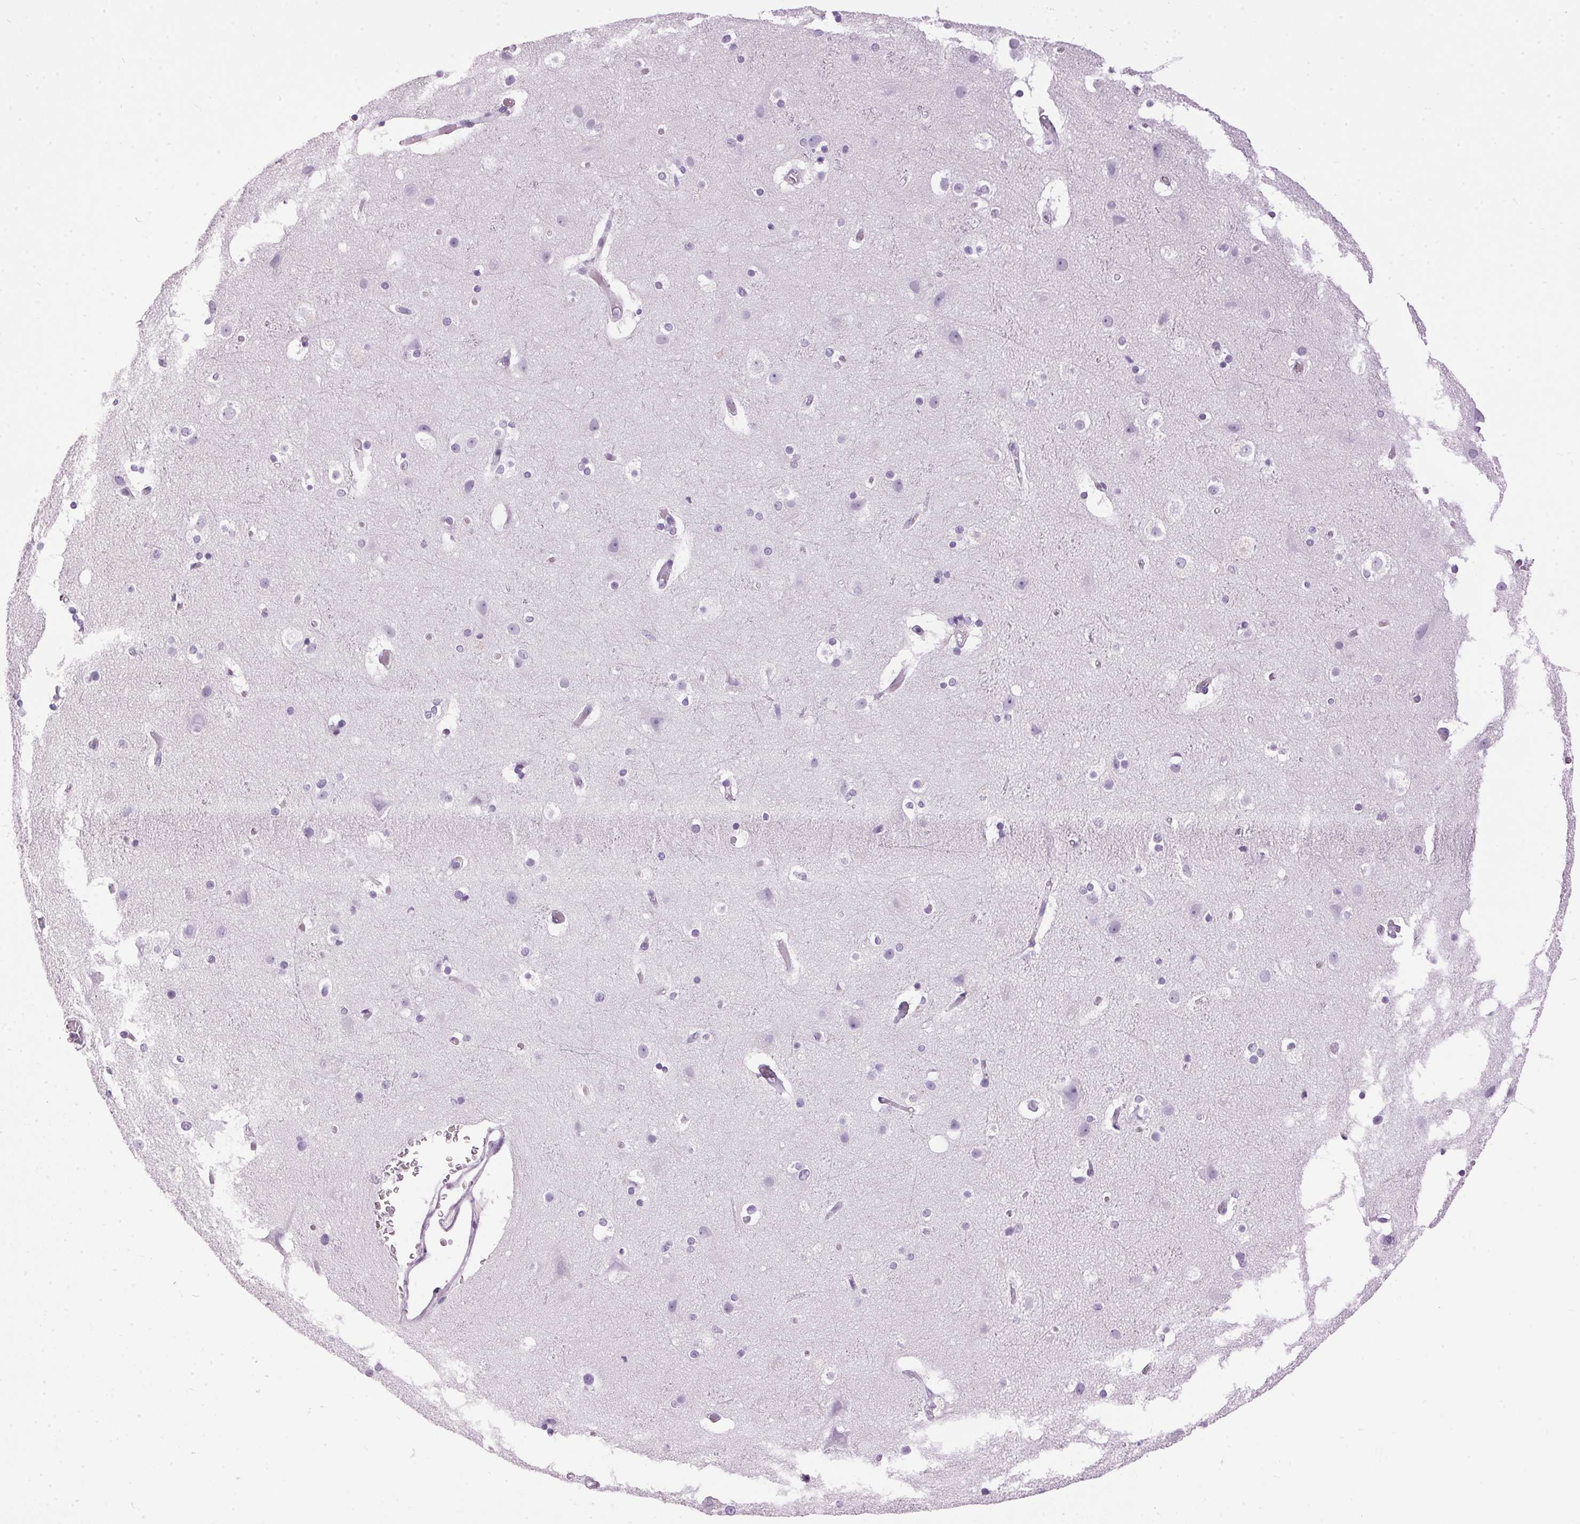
{"staining": {"intensity": "negative", "quantity": "none", "location": "none"}, "tissue": "cerebral cortex", "cell_type": "Endothelial cells", "image_type": "normal", "snomed": [{"axis": "morphology", "description": "Normal tissue, NOS"}, {"axis": "topography", "description": "Cerebral cortex"}], "caption": "This is a photomicrograph of immunohistochemistry staining of unremarkable cerebral cortex, which shows no positivity in endothelial cells. (Stains: DAB (3,3'-diaminobenzidine) immunohistochemistry (IHC) with hematoxylin counter stain, Microscopy: brightfield microscopy at high magnification).", "gene": "SP7", "patient": {"sex": "female", "age": 52}}